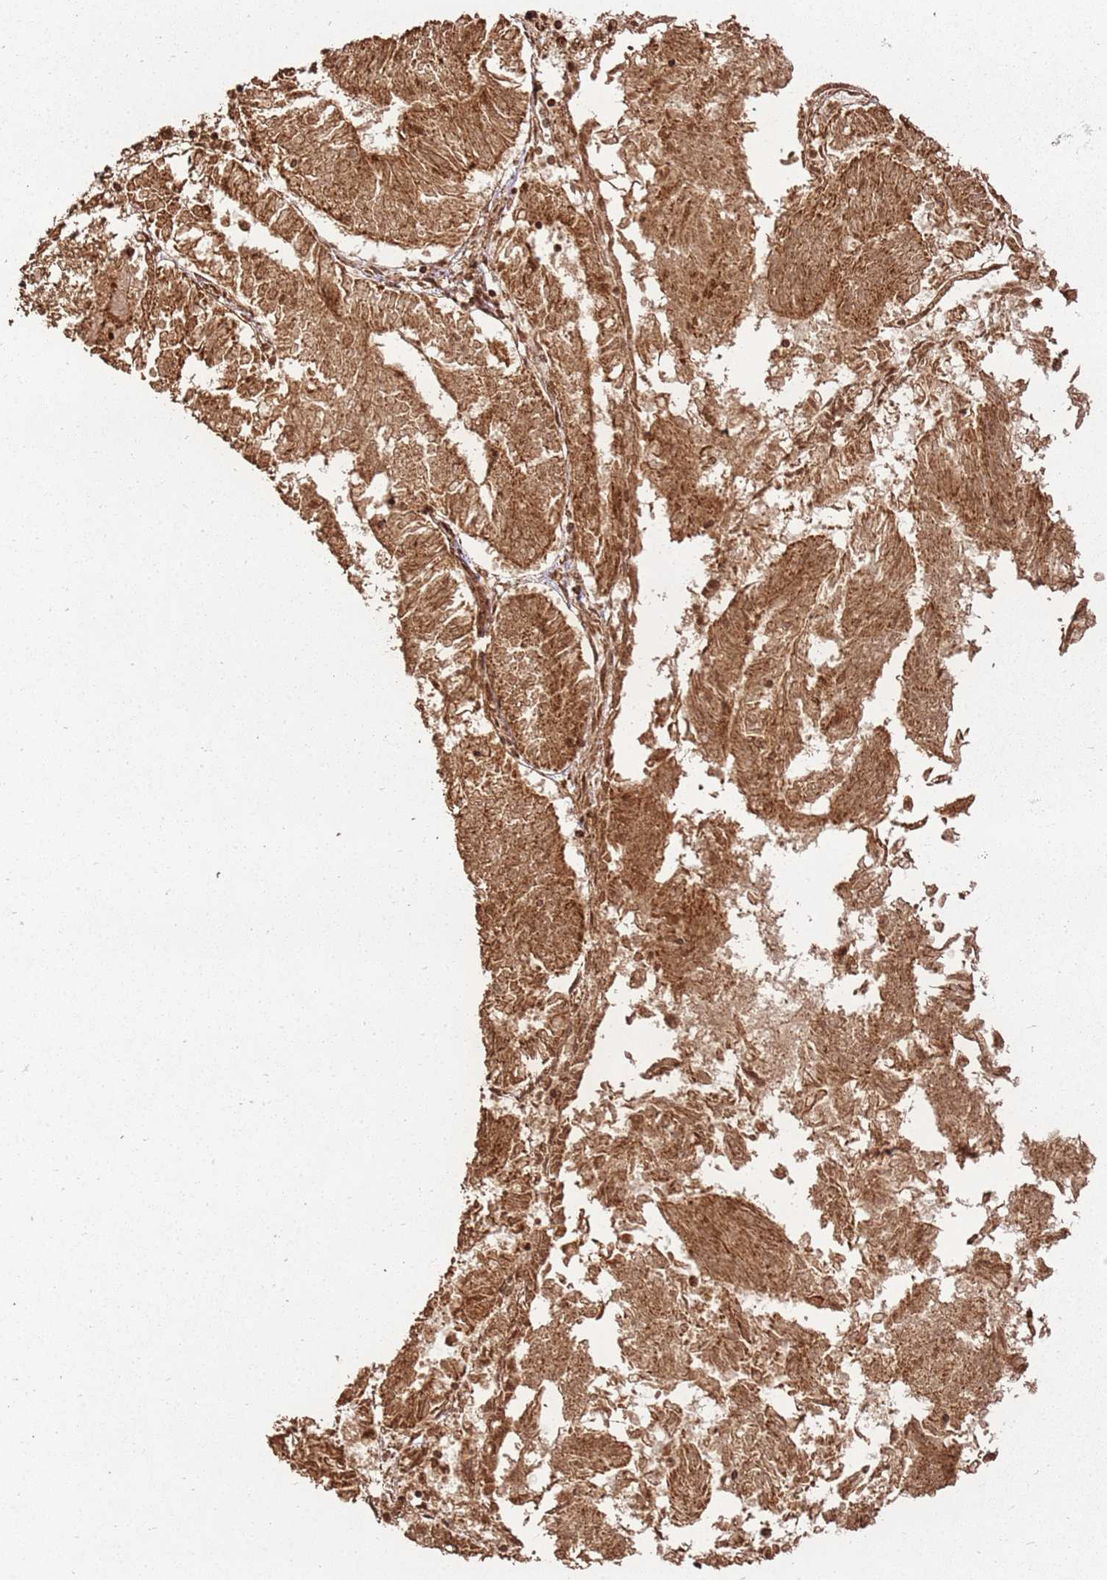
{"staining": {"intensity": "moderate", "quantity": ">75%", "location": "cytoplasmic/membranous"}, "tissue": "endometrial cancer", "cell_type": "Tumor cells", "image_type": "cancer", "snomed": [{"axis": "morphology", "description": "Adenocarcinoma, NOS"}, {"axis": "topography", "description": "Endometrium"}], "caption": "Immunohistochemical staining of endometrial adenocarcinoma demonstrates moderate cytoplasmic/membranous protein staining in approximately >75% of tumor cells.", "gene": "MRPS6", "patient": {"sex": "female", "age": 58}}